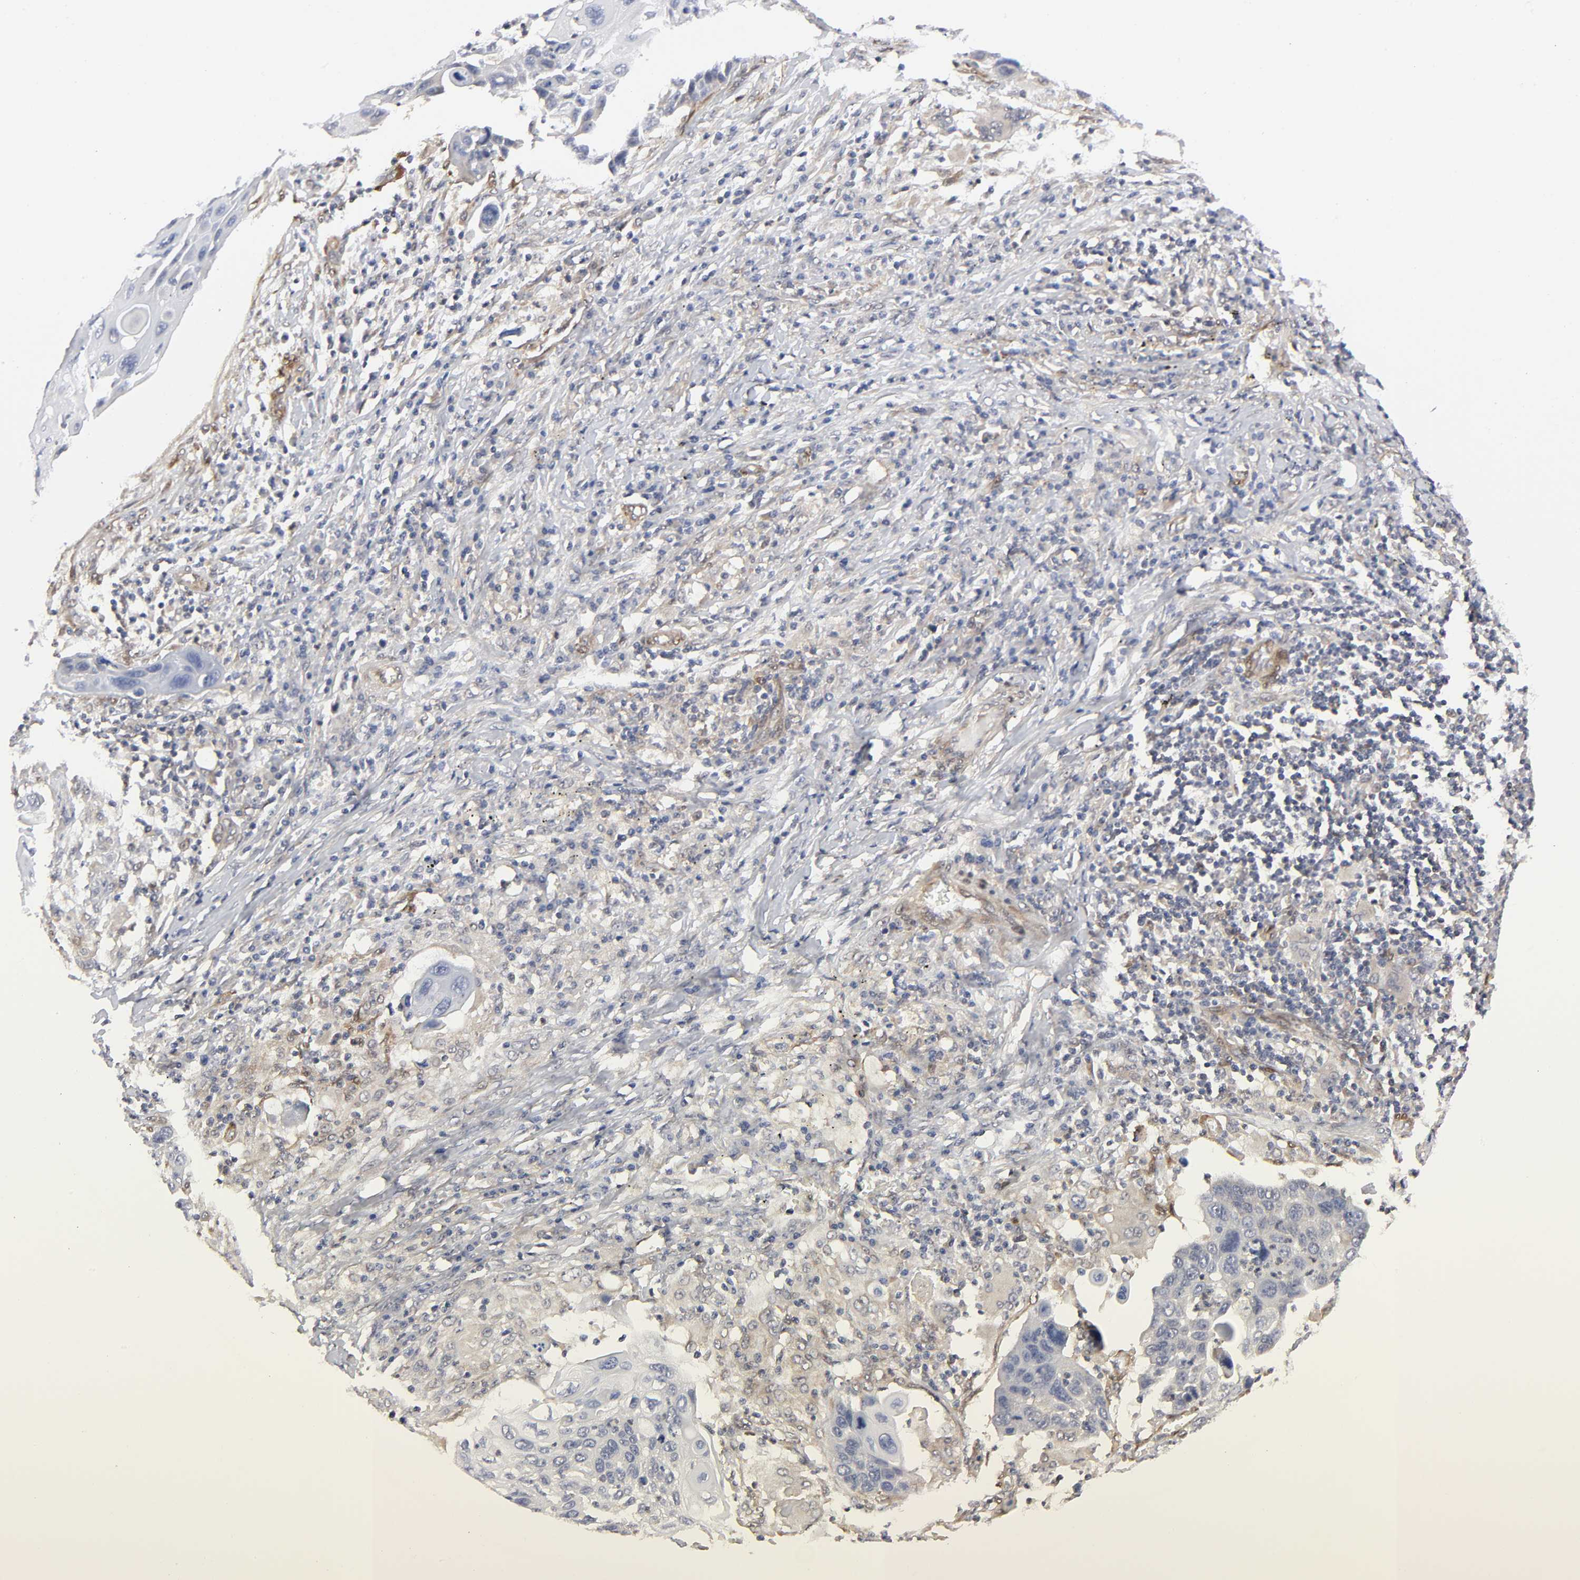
{"staining": {"intensity": "weak", "quantity": "25%-75%", "location": "cytoplasmic/membranous"}, "tissue": "lung cancer", "cell_type": "Tumor cells", "image_type": "cancer", "snomed": [{"axis": "morphology", "description": "Squamous cell carcinoma, NOS"}, {"axis": "topography", "description": "Lung"}], "caption": "High-magnification brightfield microscopy of lung squamous cell carcinoma stained with DAB (3,3'-diaminobenzidine) (brown) and counterstained with hematoxylin (blue). tumor cells exhibit weak cytoplasmic/membranous expression is present in approximately25%-75% of cells.", "gene": "PTEN", "patient": {"sex": "male", "age": 68}}